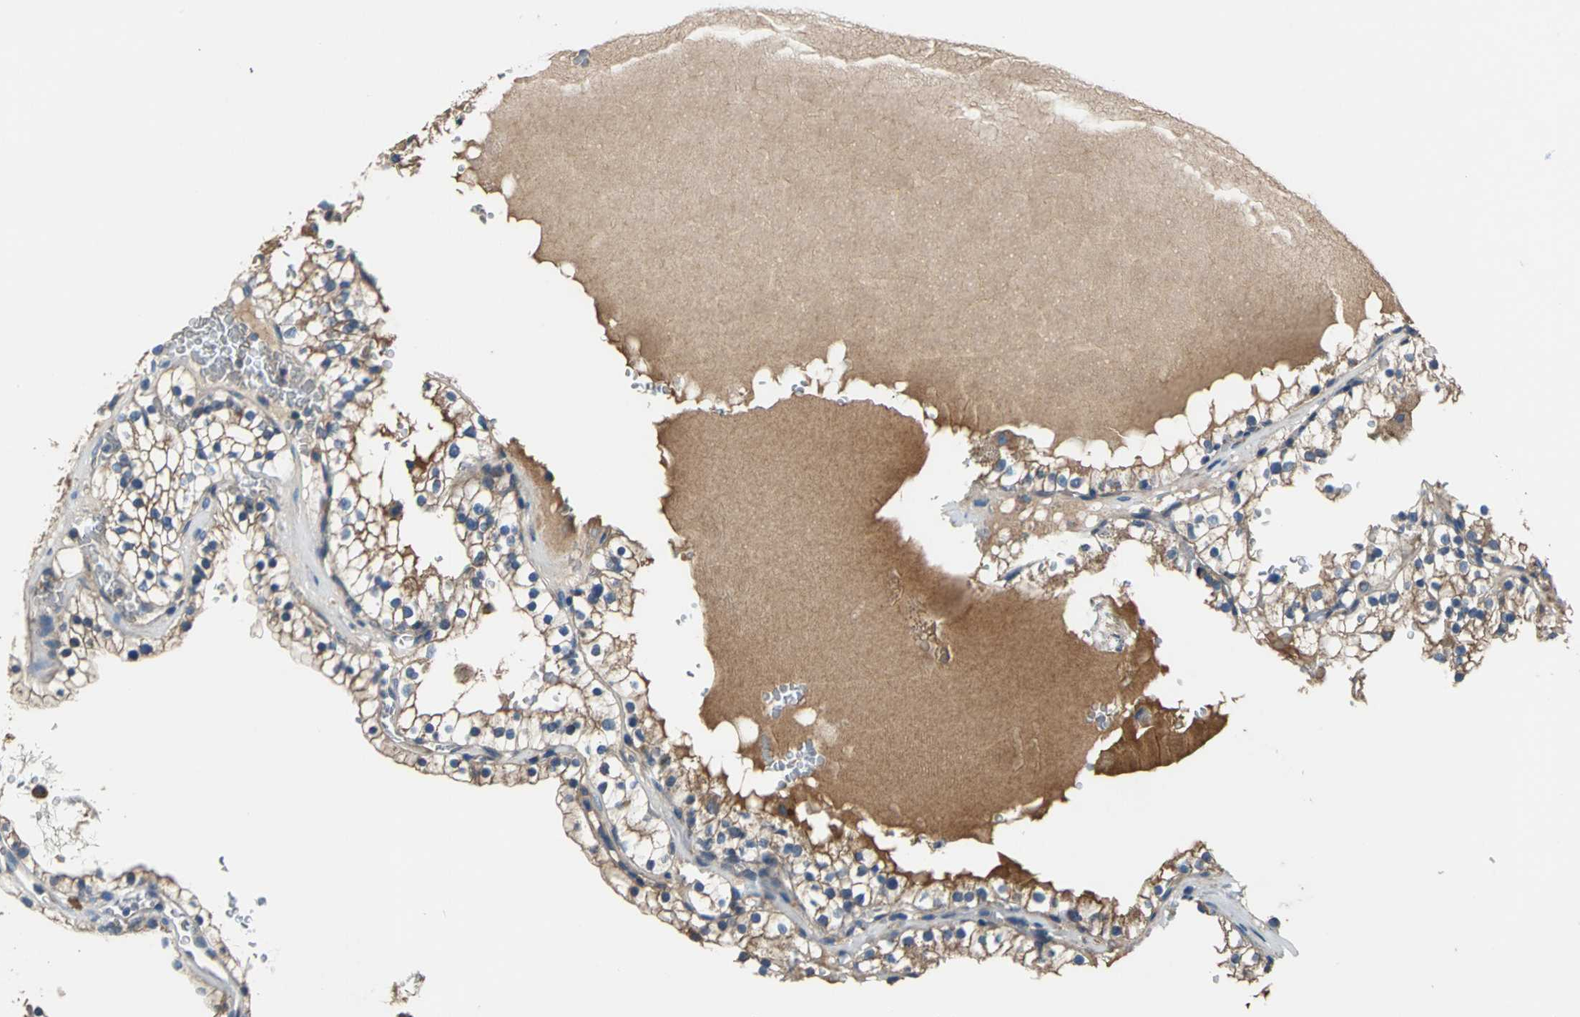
{"staining": {"intensity": "moderate", "quantity": ">75%", "location": "cytoplasmic/membranous"}, "tissue": "renal cancer", "cell_type": "Tumor cells", "image_type": "cancer", "snomed": [{"axis": "morphology", "description": "Adenocarcinoma, NOS"}, {"axis": "topography", "description": "Kidney"}], "caption": "Protein analysis of adenocarcinoma (renal) tissue shows moderate cytoplasmic/membranous staining in about >75% of tumor cells.", "gene": "HEPH", "patient": {"sex": "female", "age": 41}}